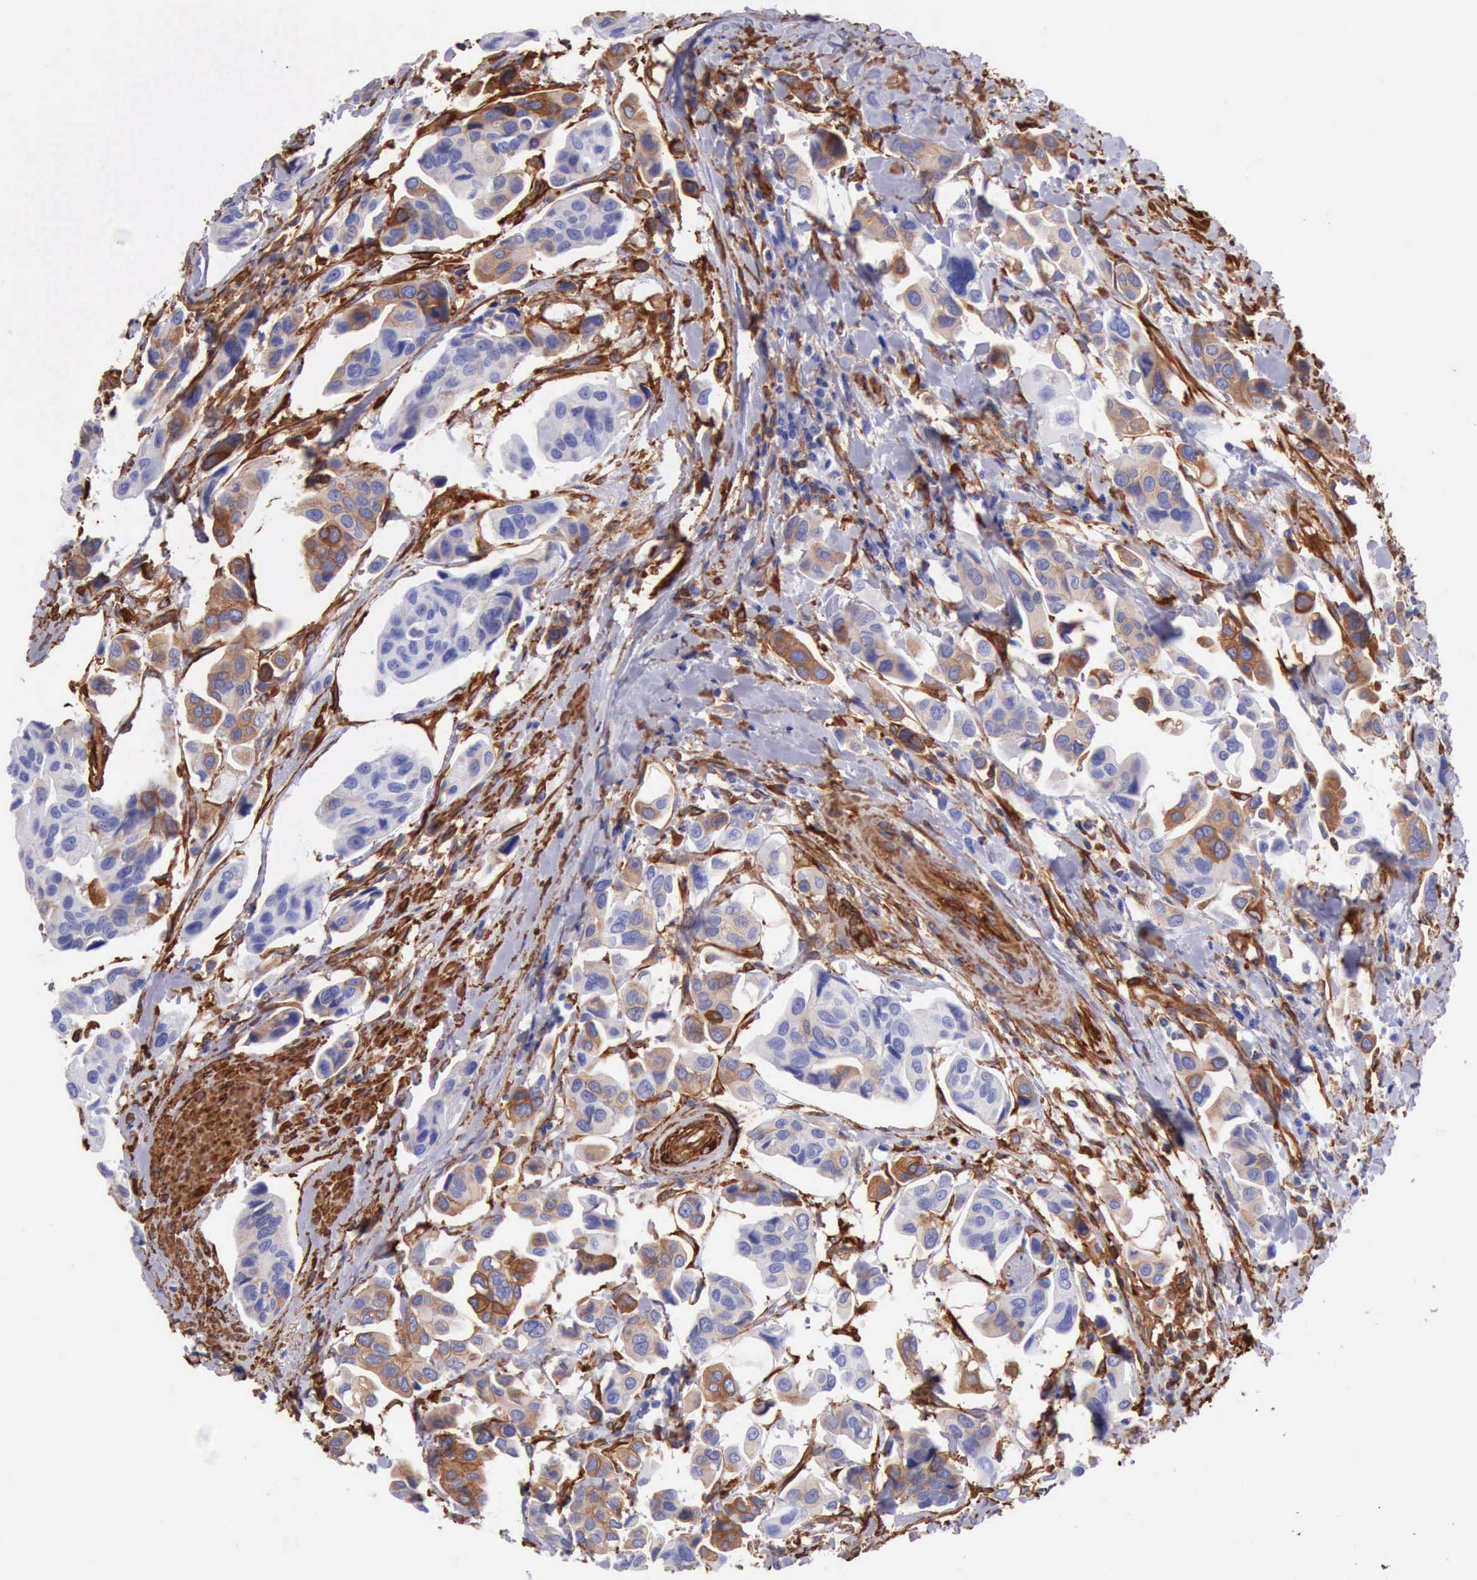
{"staining": {"intensity": "moderate", "quantity": "<25%", "location": "cytoplasmic/membranous"}, "tissue": "urothelial cancer", "cell_type": "Tumor cells", "image_type": "cancer", "snomed": [{"axis": "morphology", "description": "Adenocarcinoma, NOS"}, {"axis": "topography", "description": "Urinary bladder"}], "caption": "This photomicrograph reveals immunohistochemistry (IHC) staining of human adenocarcinoma, with low moderate cytoplasmic/membranous expression in about <25% of tumor cells.", "gene": "FLNA", "patient": {"sex": "male", "age": 61}}